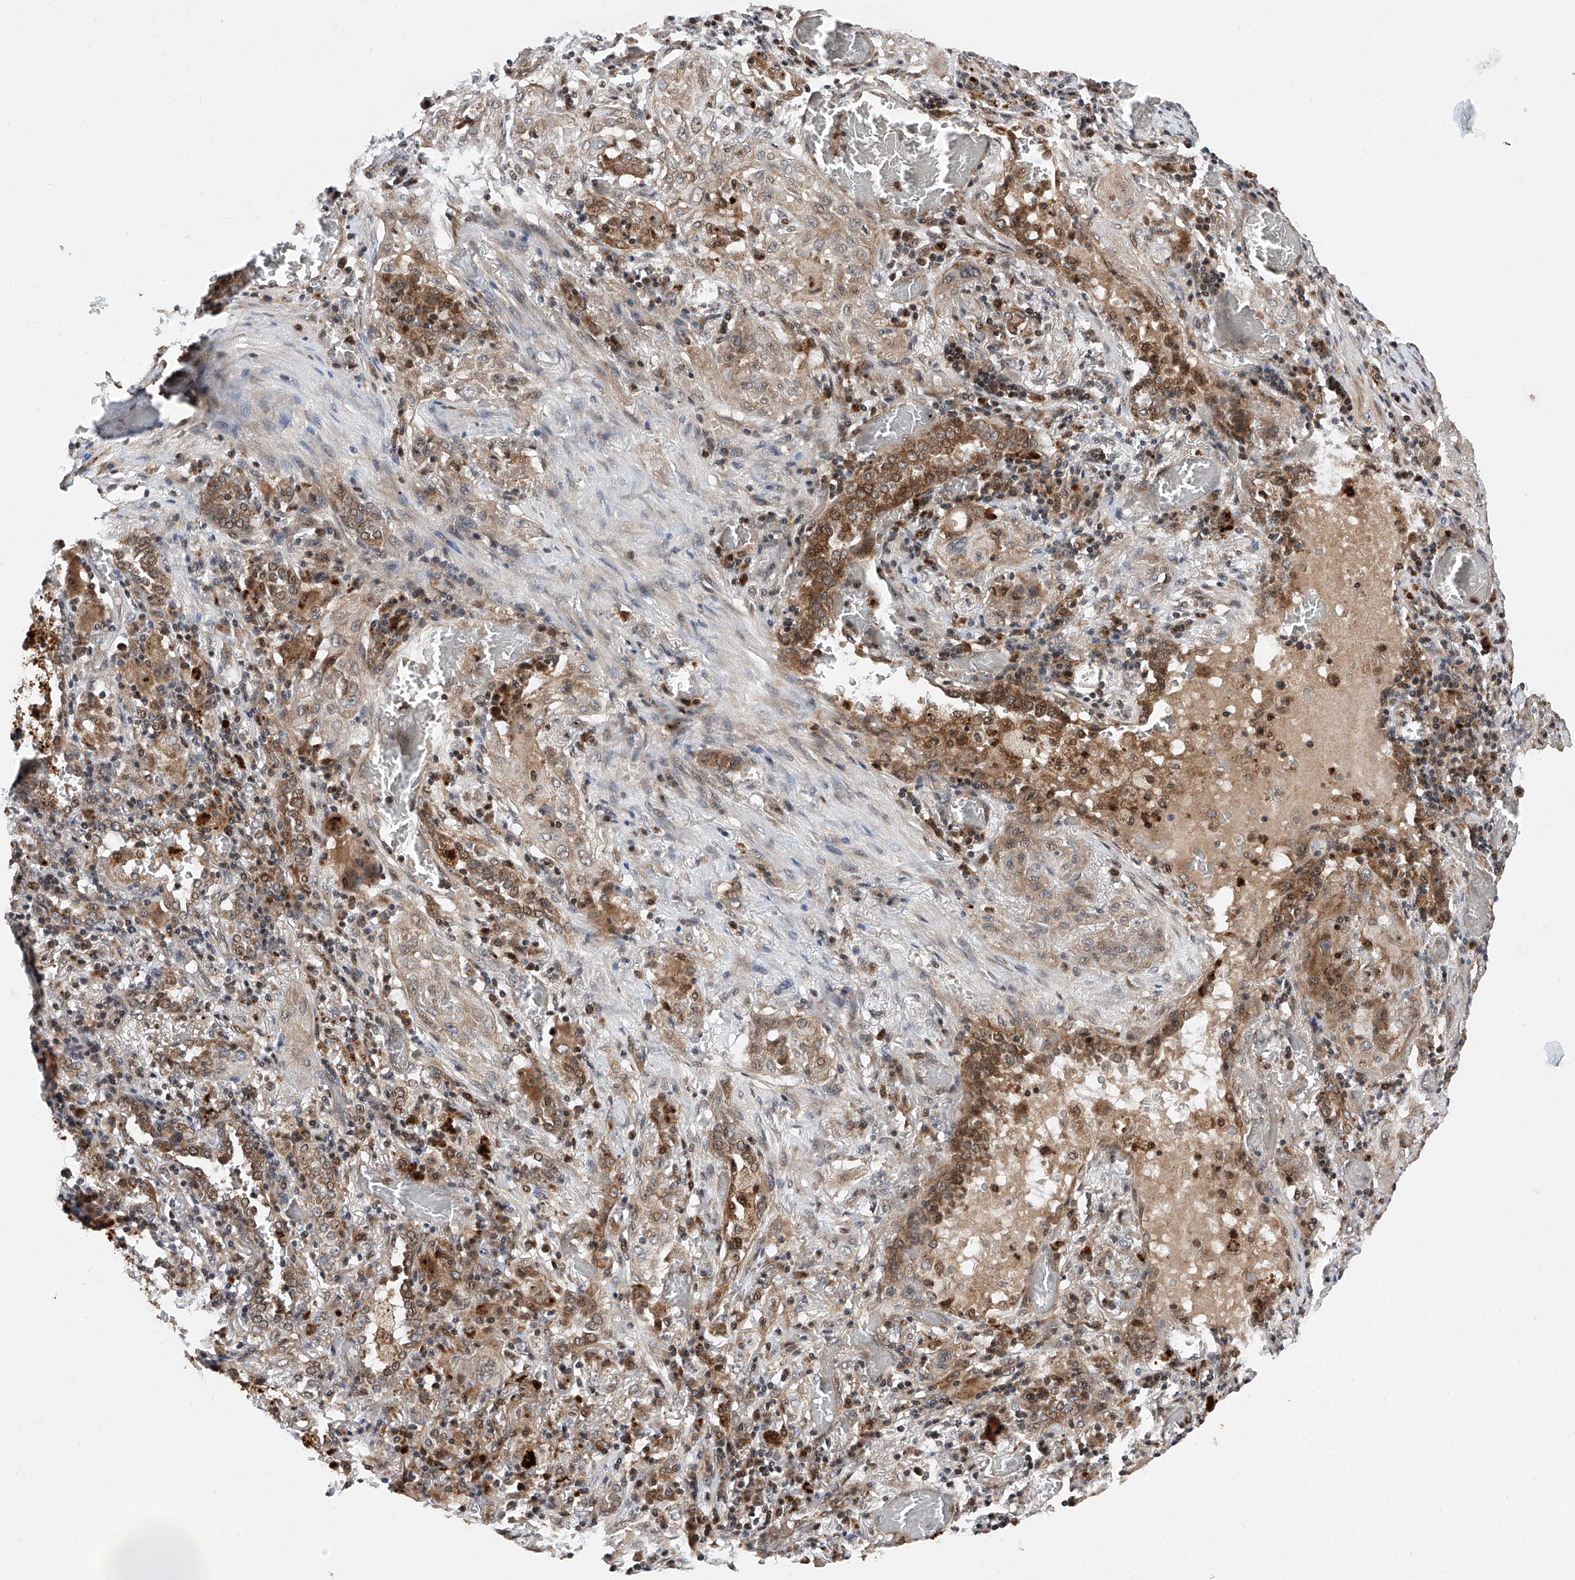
{"staining": {"intensity": "negative", "quantity": "none", "location": "none"}, "tissue": "lung cancer", "cell_type": "Tumor cells", "image_type": "cancer", "snomed": [{"axis": "morphology", "description": "Squamous cell carcinoma, NOS"}, {"axis": "topography", "description": "Lung"}], "caption": "Lung cancer (squamous cell carcinoma) was stained to show a protein in brown. There is no significant positivity in tumor cells. (Stains: DAB (3,3'-diaminobenzidine) immunohistochemistry with hematoxylin counter stain, Microscopy: brightfield microscopy at high magnification).", "gene": "FARP2", "patient": {"sex": "female", "age": 47}}